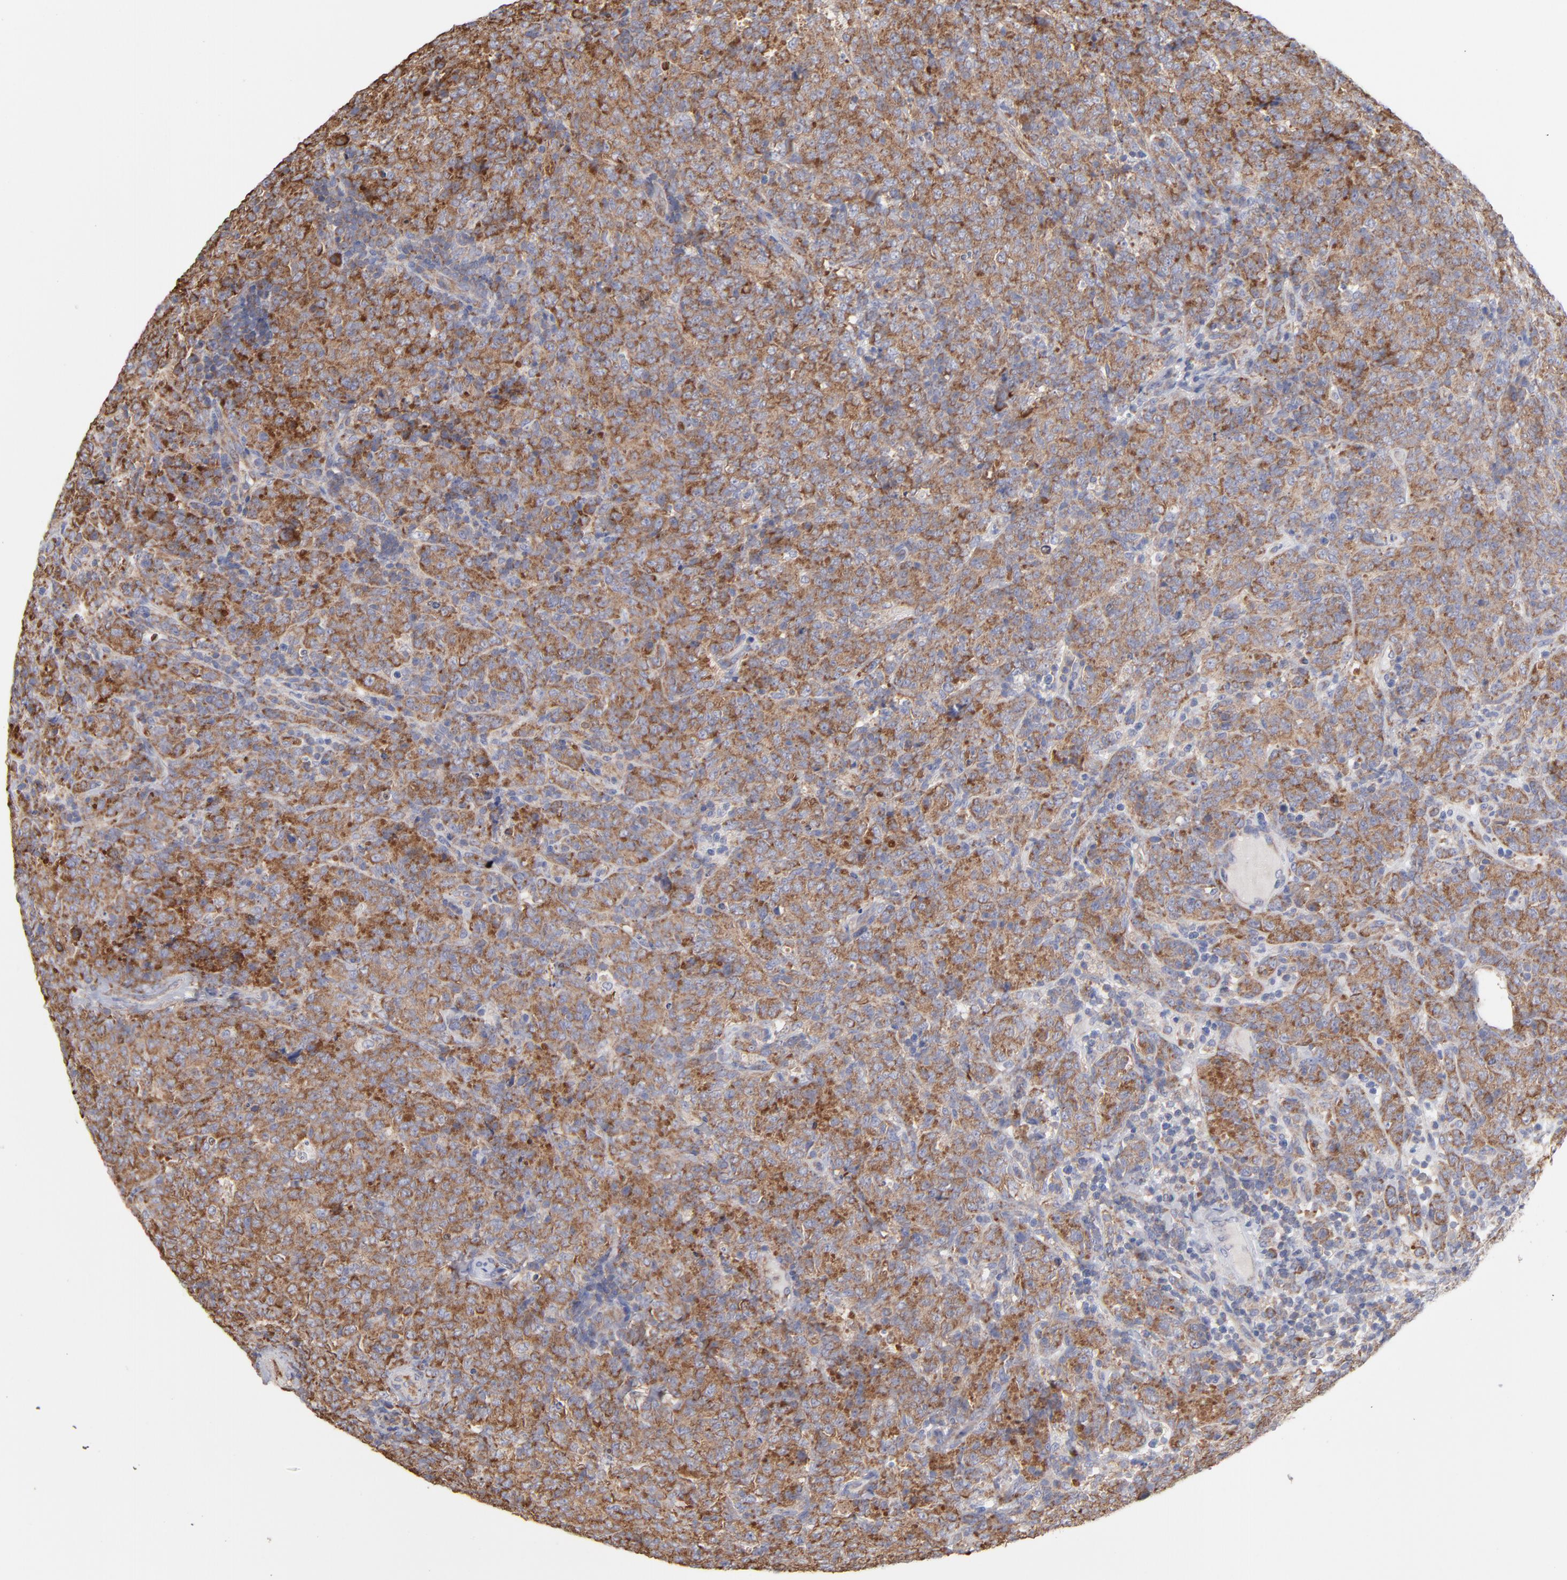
{"staining": {"intensity": "moderate", "quantity": ">75%", "location": "cytoplasmic/membranous"}, "tissue": "lymphoma", "cell_type": "Tumor cells", "image_type": "cancer", "snomed": [{"axis": "morphology", "description": "Malignant lymphoma, non-Hodgkin's type, High grade"}, {"axis": "topography", "description": "Tonsil"}], "caption": "Malignant lymphoma, non-Hodgkin's type (high-grade) stained with a brown dye reveals moderate cytoplasmic/membranous positive positivity in about >75% of tumor cells.", "gene": "RPL3", "patient": {"sex": "female", "age": 36}}